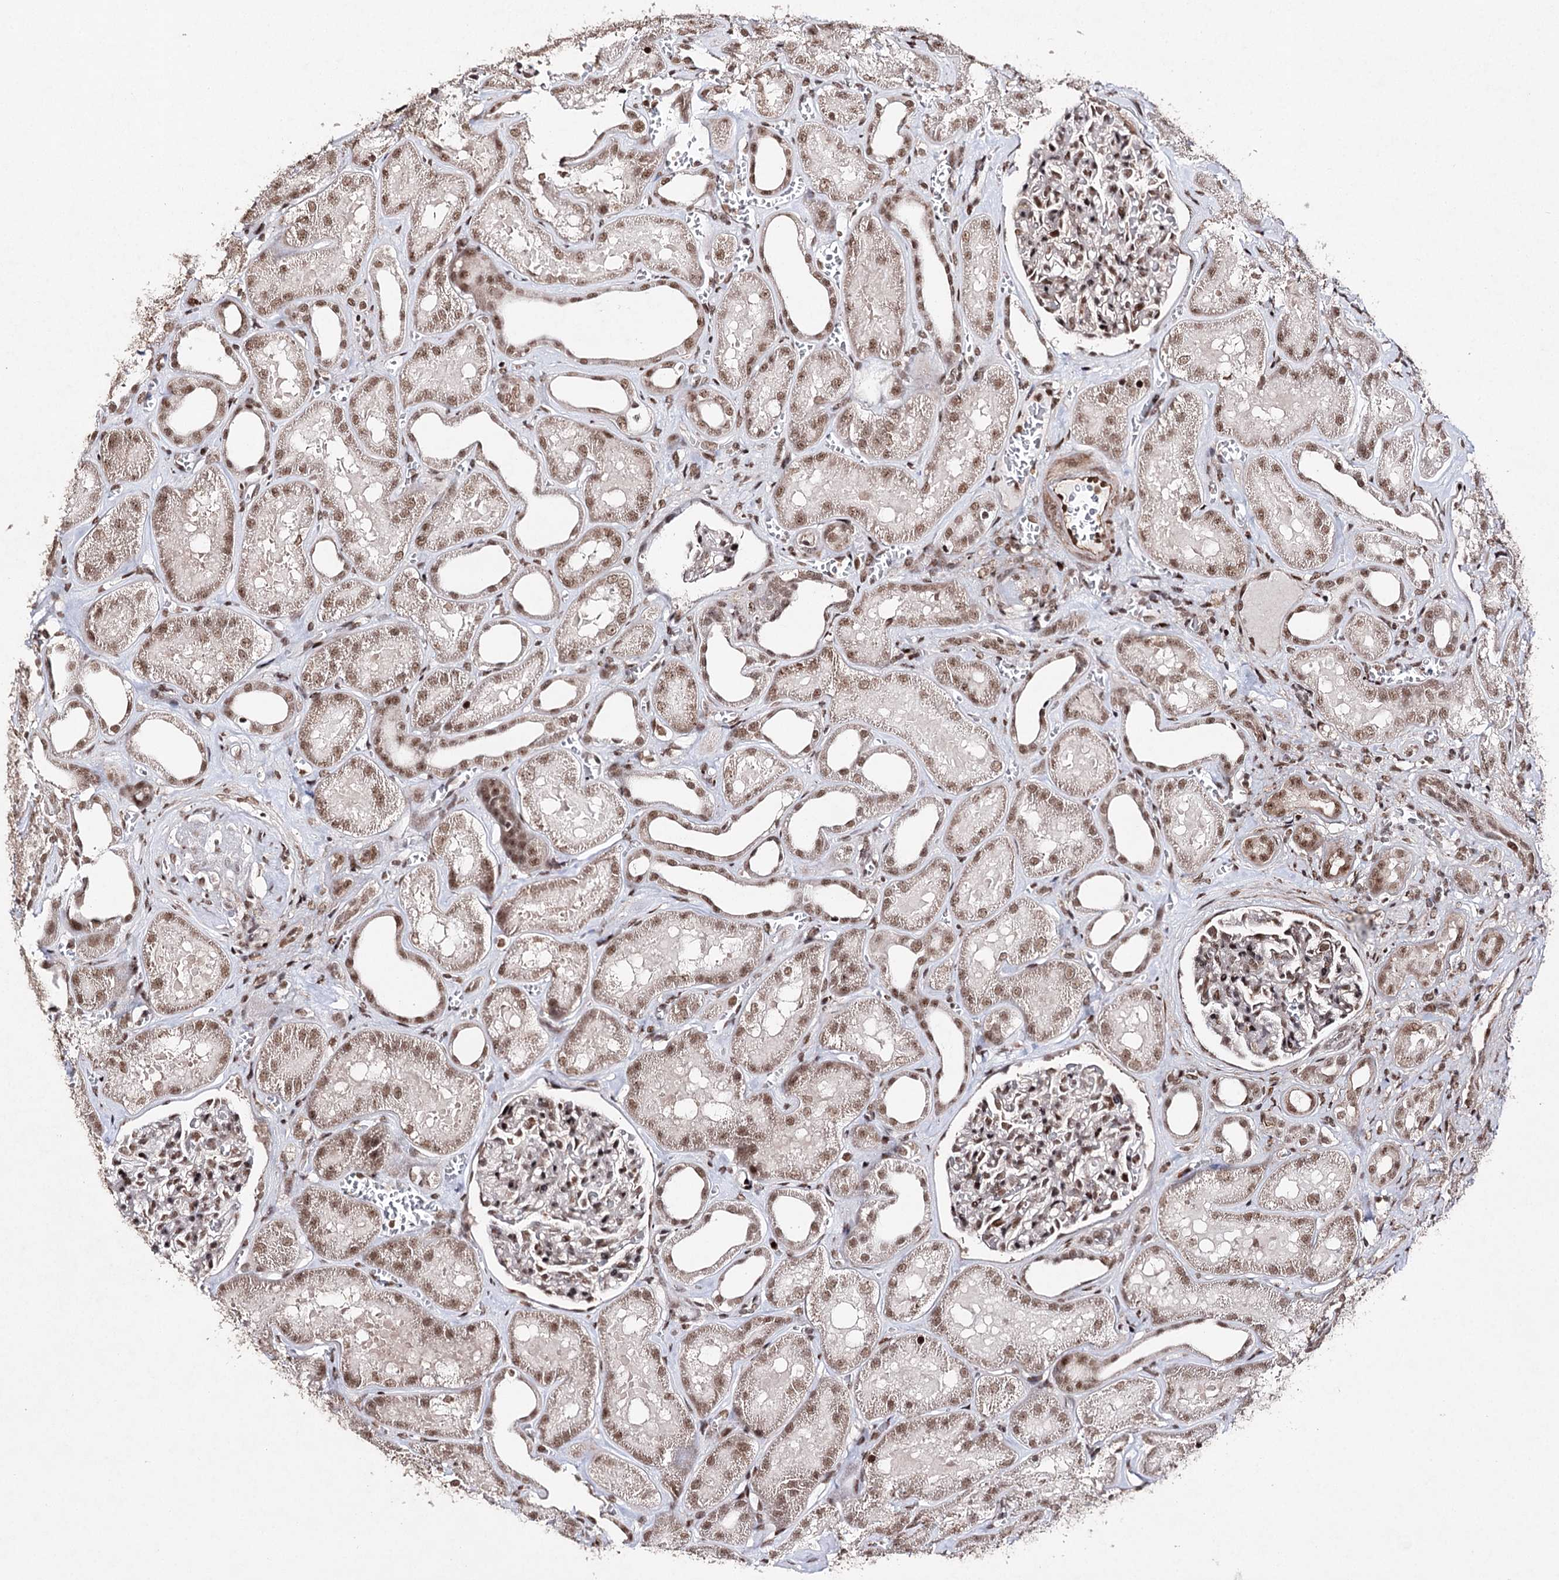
{"staining": {"intensity": "strong", "quantity": ">75%", "location": "nuclear"}, "tissue": "kidney", "cell_type": "Cells in glomeruli", "image_type": "normal", "snomed": [{"axis": "morphology", "description": "Normal tissue, NOS"}, {"axis": "morphology", "description": "Adenocarcinoma, NOS"}, {"axis": "topography", "description": "Kidney"}], "caption": "Immunohistochemistry (IHC) photomicrograph of unremarkable kidney stained for a protein (brown), which shows high levels of strong nuclear positivity in approximately >75% of cells in glomeruli.", "gene": "PDCD4", "patient": {"sex": "female", "age": 68}}